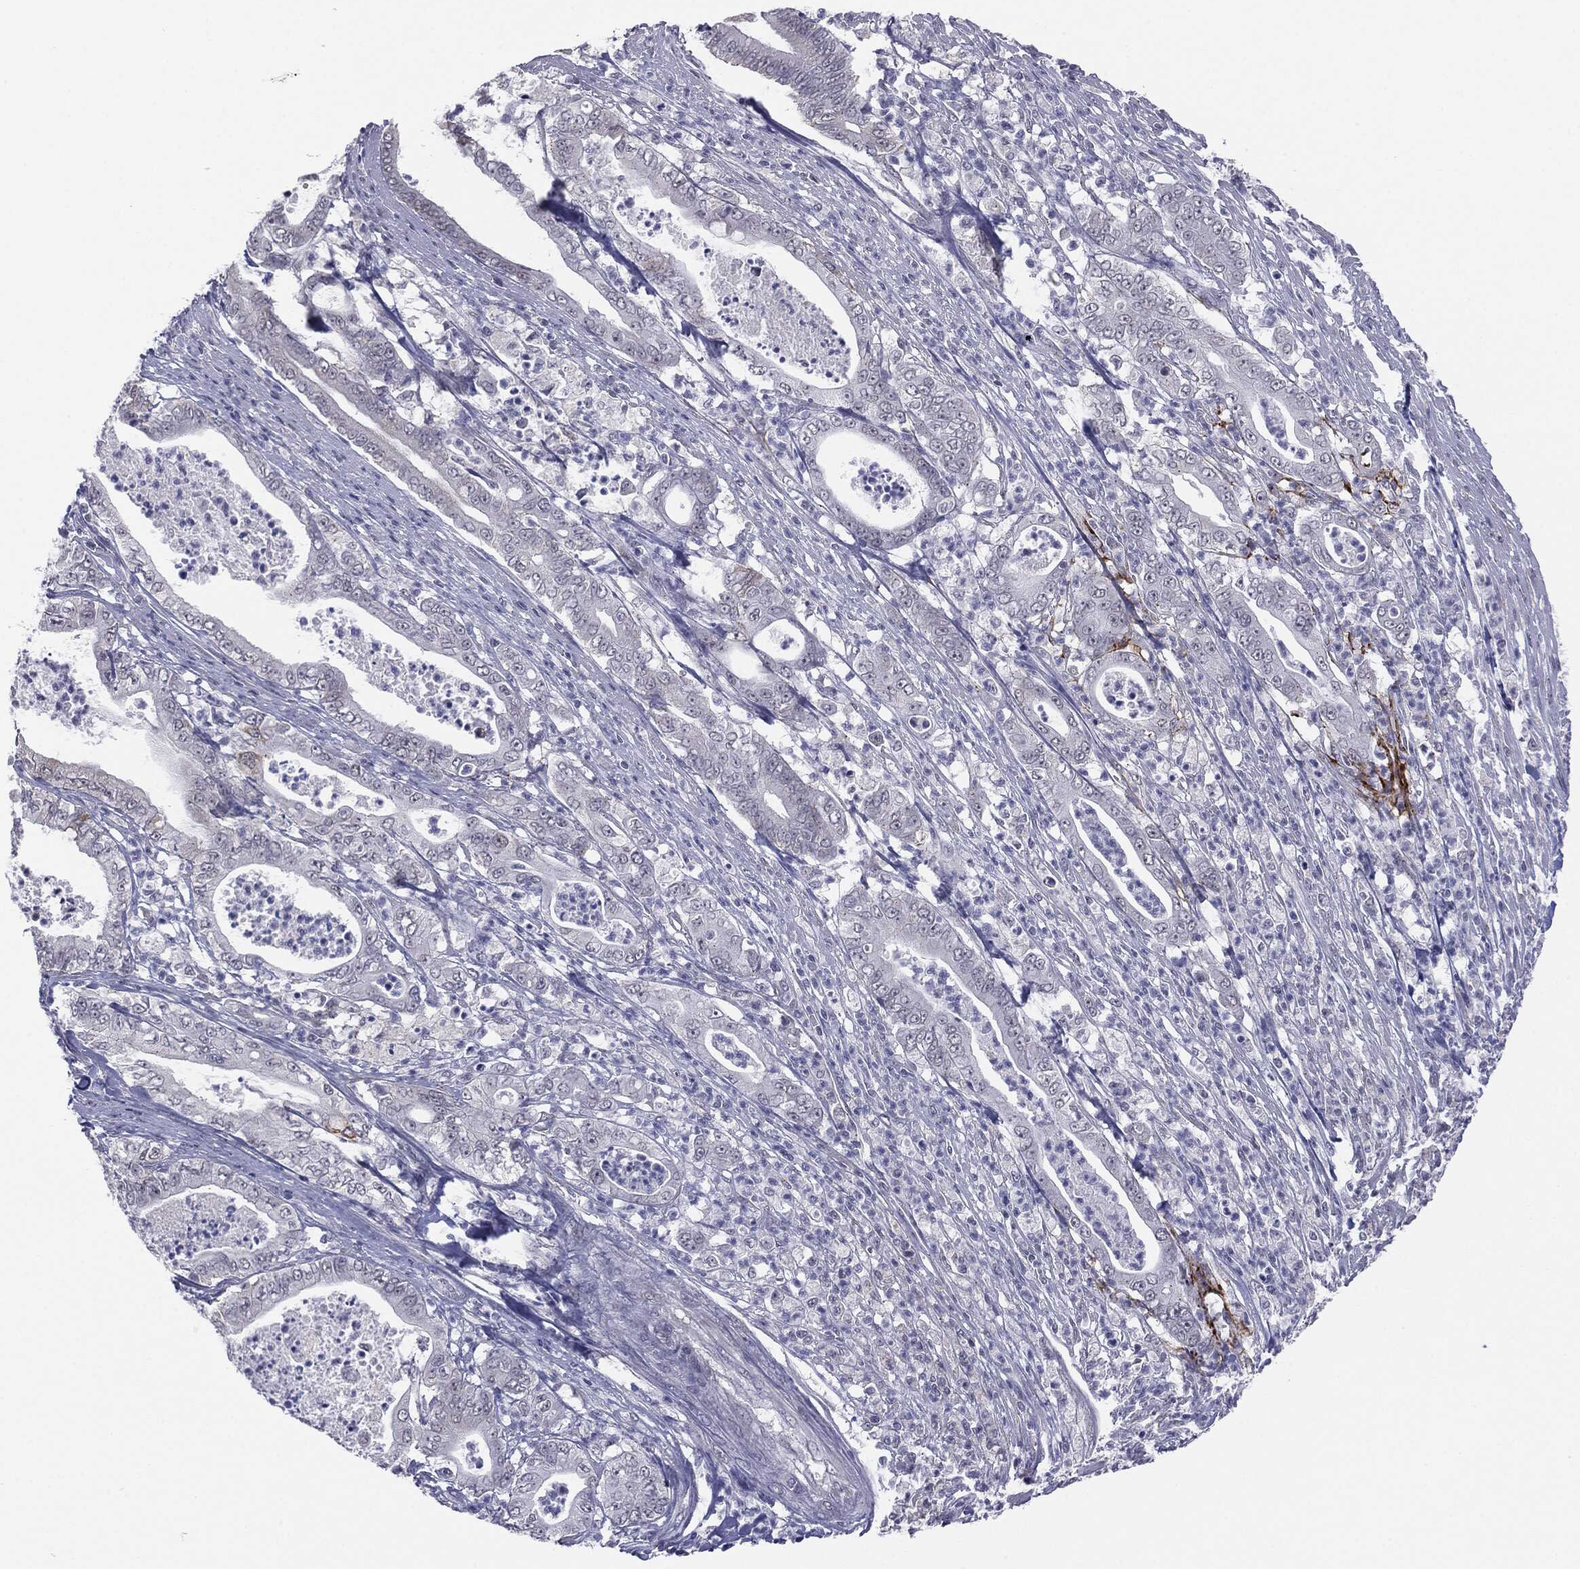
{"staining": {"intensity": "negative", "quantity": "none", "location": "none"}, "tissue": "pancreatic cancer", "cell_type": "Tumor cells", "image_type": "cancer", "snomed": [{"axis": "morphology", "description": "Adenocarcinoma, NOS"}, {"axis": "topography", "description": "Pancreas"}], "caption": "DAB immunohistochemical staining of pancreatic adenocarcinoma shows no significant expression in tumor cells. (DAB immunohistochemistry visualized using brightfield microscopy, high magnification).", "gene": "SLC5A5", "patient": {"sex": "male", "age": 71}}